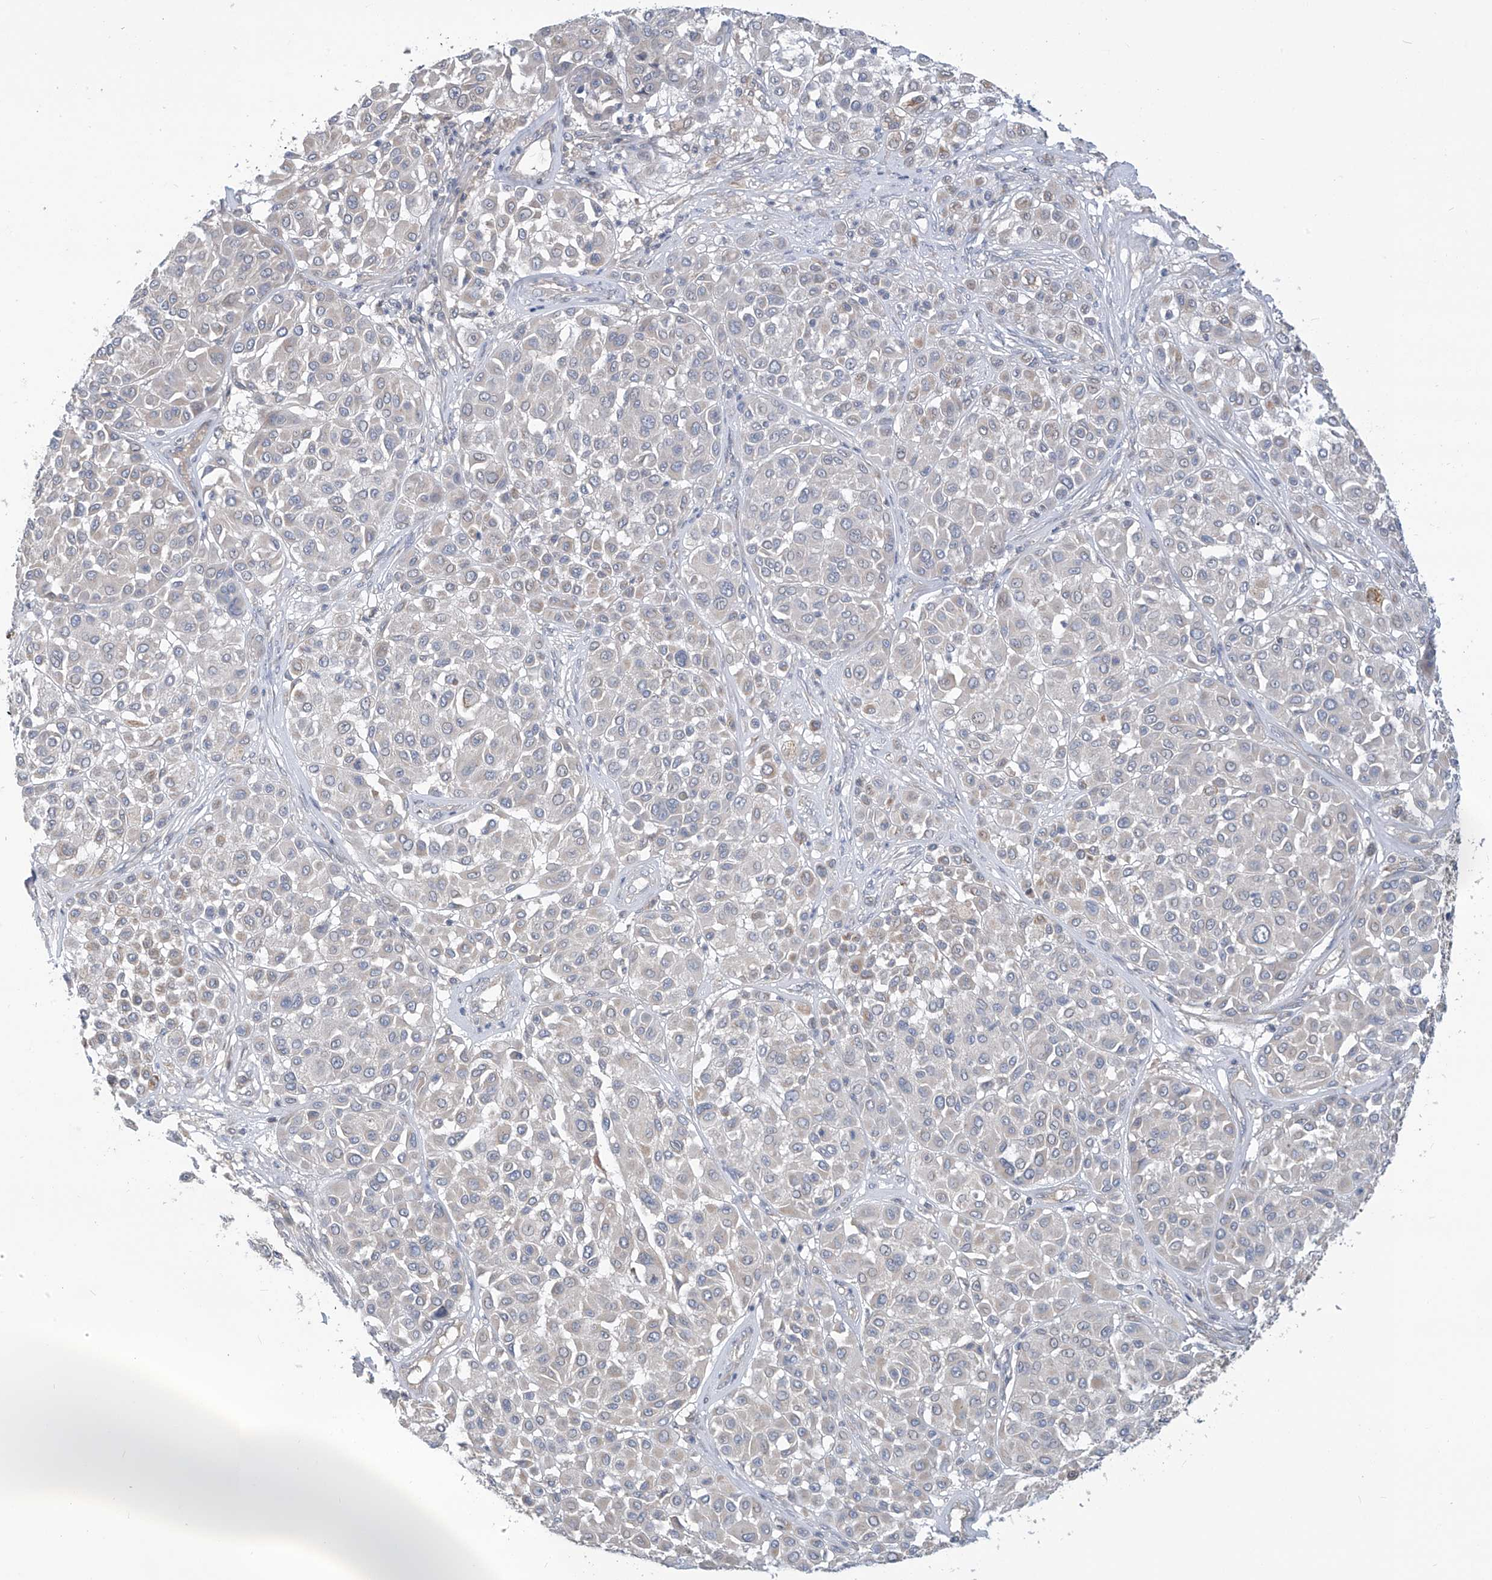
{"staining": {"intensity": "negative", "quantity": "none", "location": "none"}, "tissue": "melanoma", "cell_type": "Tumor cells", "image_type": "cancer", "snomed": [{"axis": "morphology", "description": "Malignant melanoma, Metastatic site"}, {"axis": "topography", "description": "Soft tissue"}], "caption": "This is an immunohistochemistry photomicrograph of human malignant melanoma (metastatic site). There is no staining in tumor cells.", "gene": "SCGB1D2", "patient": {"sex": "male", "age": 41}}